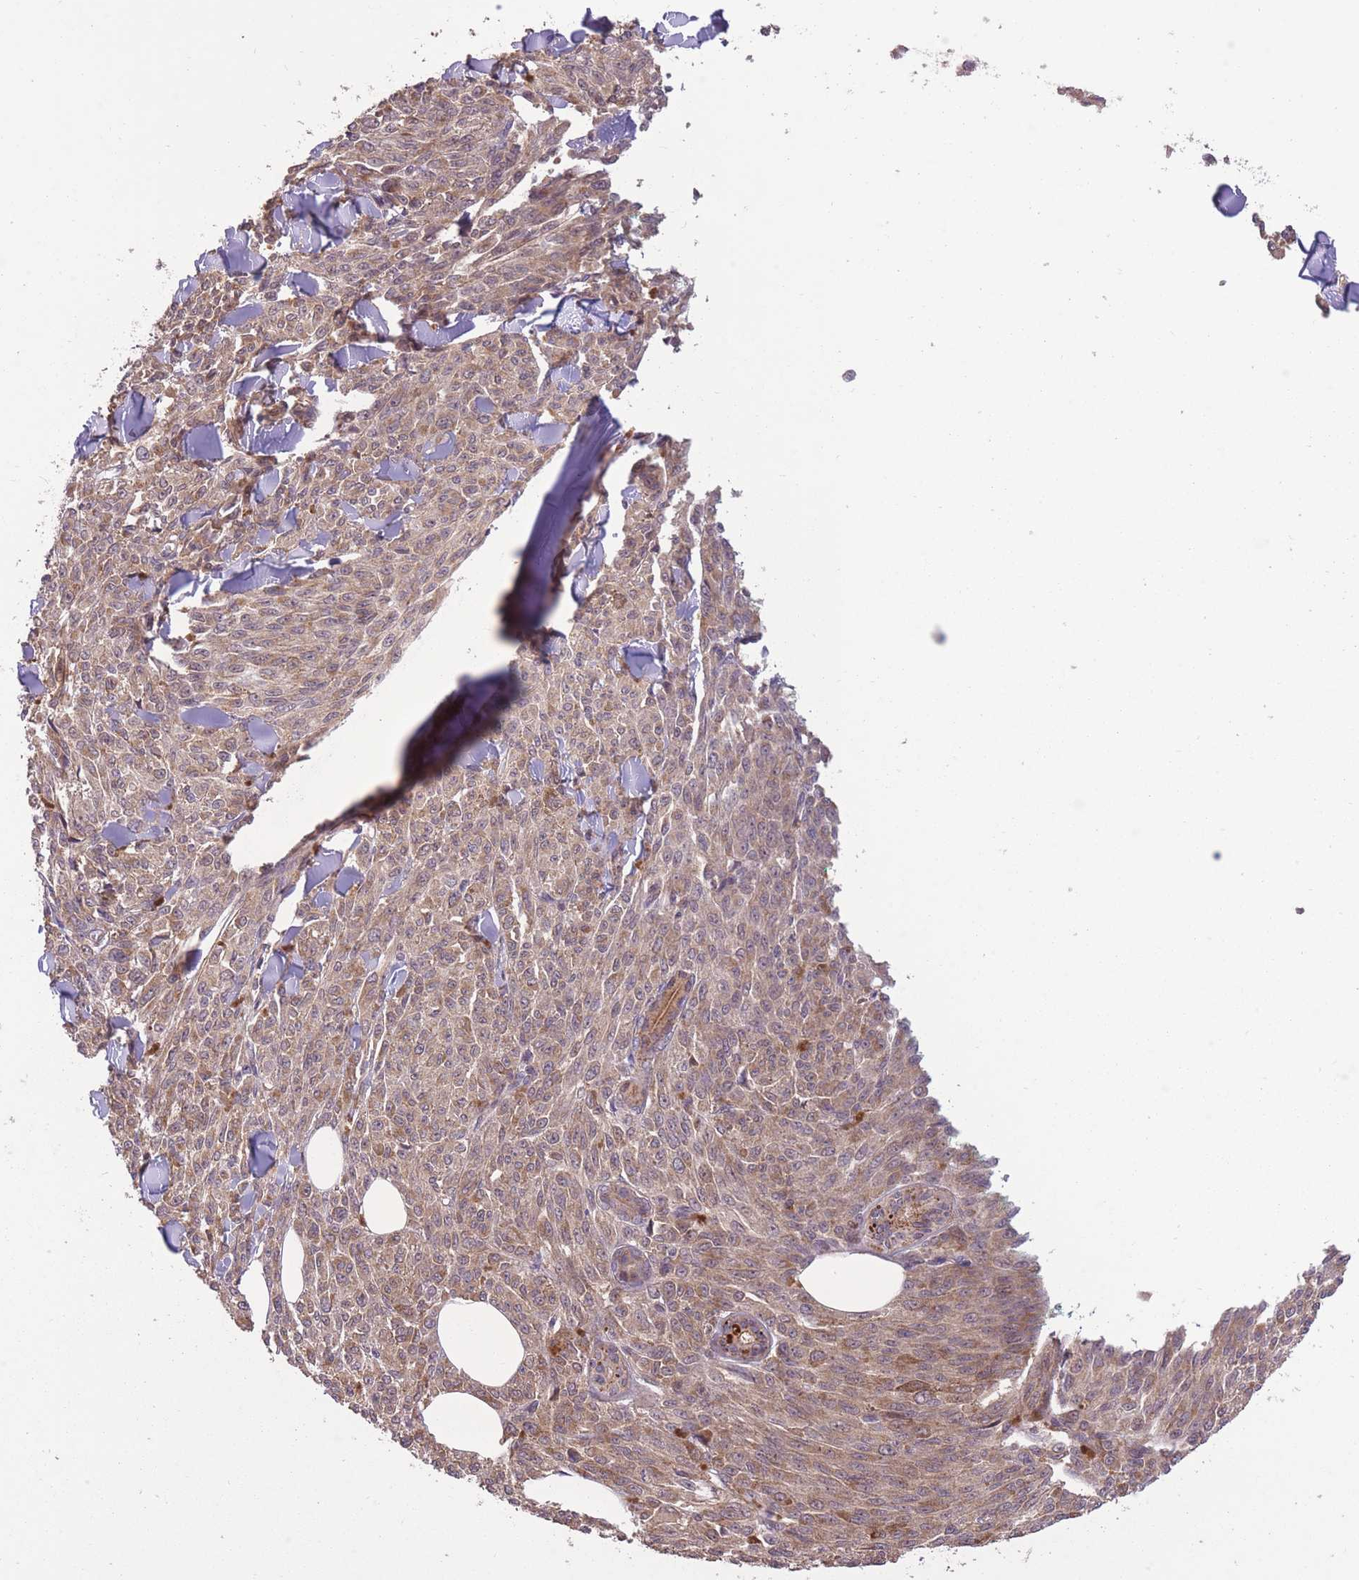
{"staining": {"intensity": "moderate", "quantity": ">75%", "location": "cytoplasmic/membranous"}, "tissue": "melanoma", "cell_type": "Tumor cells", "image_type": "cancer", "snomed": [{"axis": "morphology", "description": "Malignant melanoma, NOS"}, {"axis": "topography", "description": "Skin"}], "caption": "Moderate cytoplasmic/membranous positivity is present in about >75% of tumor cells in malignant melanoma. (DAB = brown stain, brightfield microscopy at high magnification).", "gene": "POLR3F", "patient": {"sex": "female", "age": 52}}